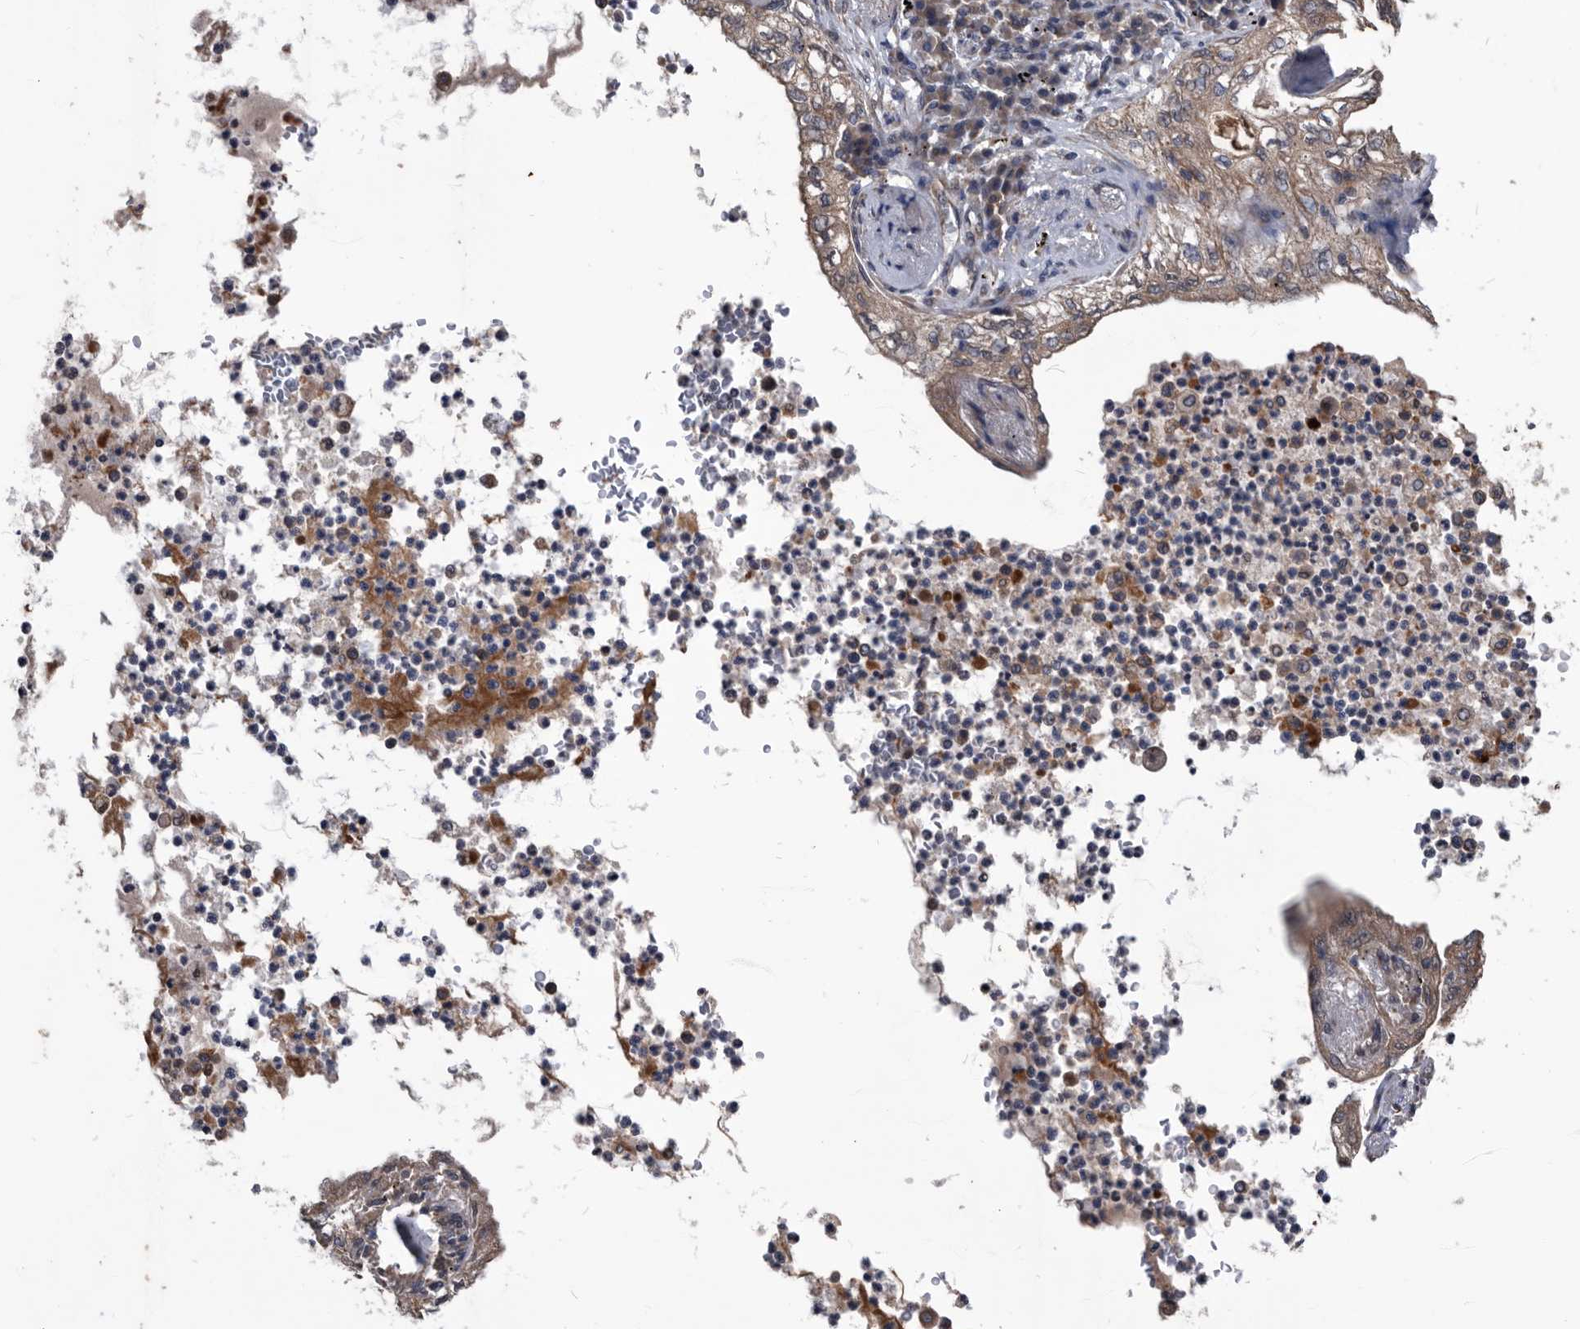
{"staining": {"intensity": "weak", "quantity": ">75%", "location": "cytoplasmic/membranous"}, "tissue": "lung cancer", "cell_type": "Tumor cells", "image_type": "cancer", "snomed": [{"axis": "morphology", "description": "Normal tissue, NOS"}, {"axis": "morphology", "description": "Adenocarcinoma, NOS"}, {"axis": "topography", "description": "Bronchus"}, {"axis": "topography", "description": "Lung"}], "caption": "An image of human lung cancer stained for a protein reveals weak cytoplasmic/membranous brown staining in tumor cells.", "gene": "NRBP1", "patient": {"sex": "female", "age": 70}}